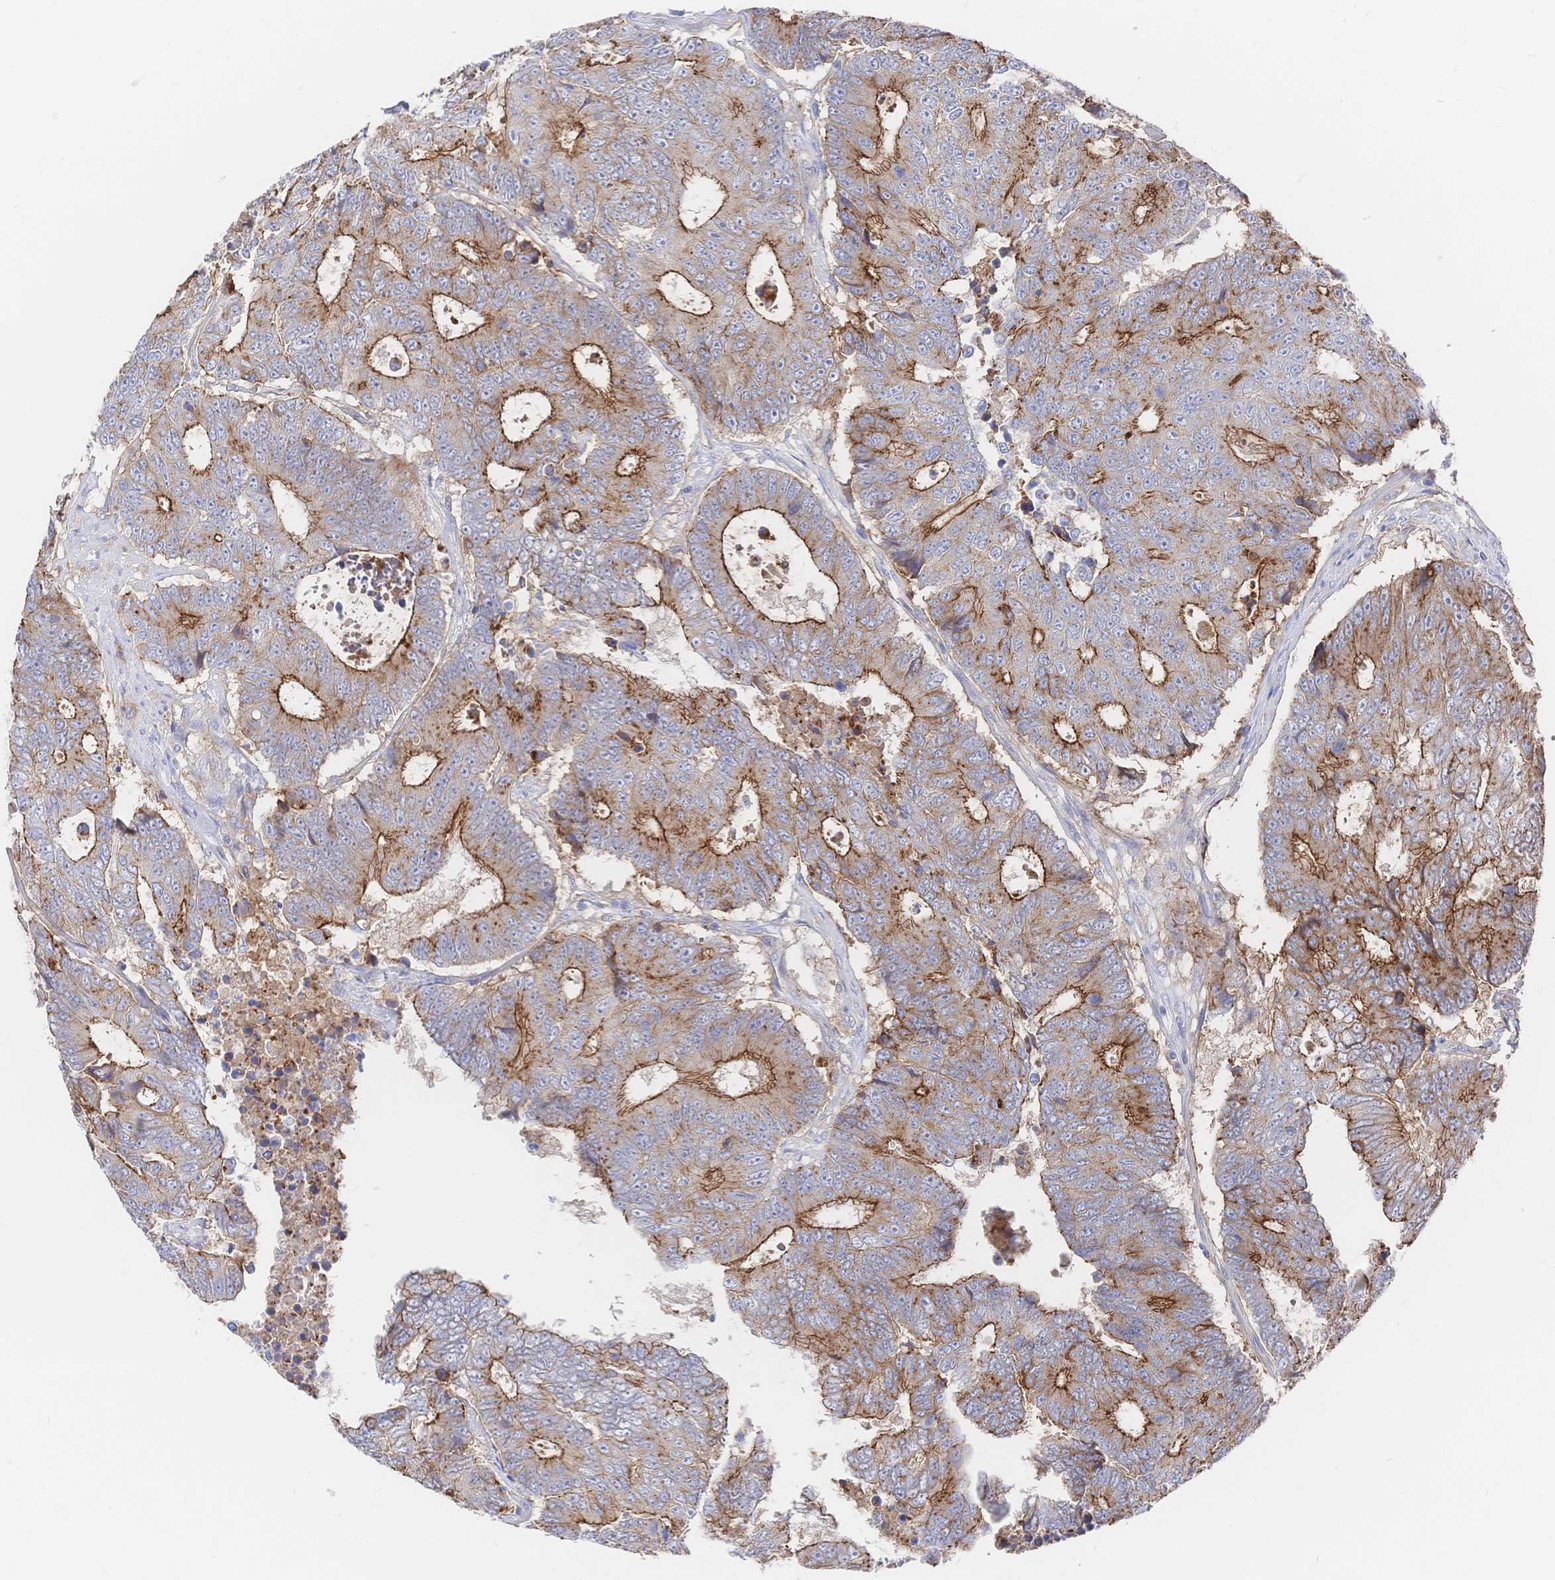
{"staining": {"intensity": "moderate", "quantity": ">75%", "location": "cytoplasmic/membranous"}, "tissue": "colorectal cancer", "cell_type": "Tumor cells", "image_type": "cancer", "snomed": [{"axis": "morphology", "description": "Adenocarcinoma, NOS"}, {"axis": "topography", "description": "Colon"}], "caption": "Colorectal cancer (adenocarcinoma) stained with a protein marker exhibits moderate staining in tumor cells.", "gene": "F11R", "patient": {"sex": "female", "age": 48}}